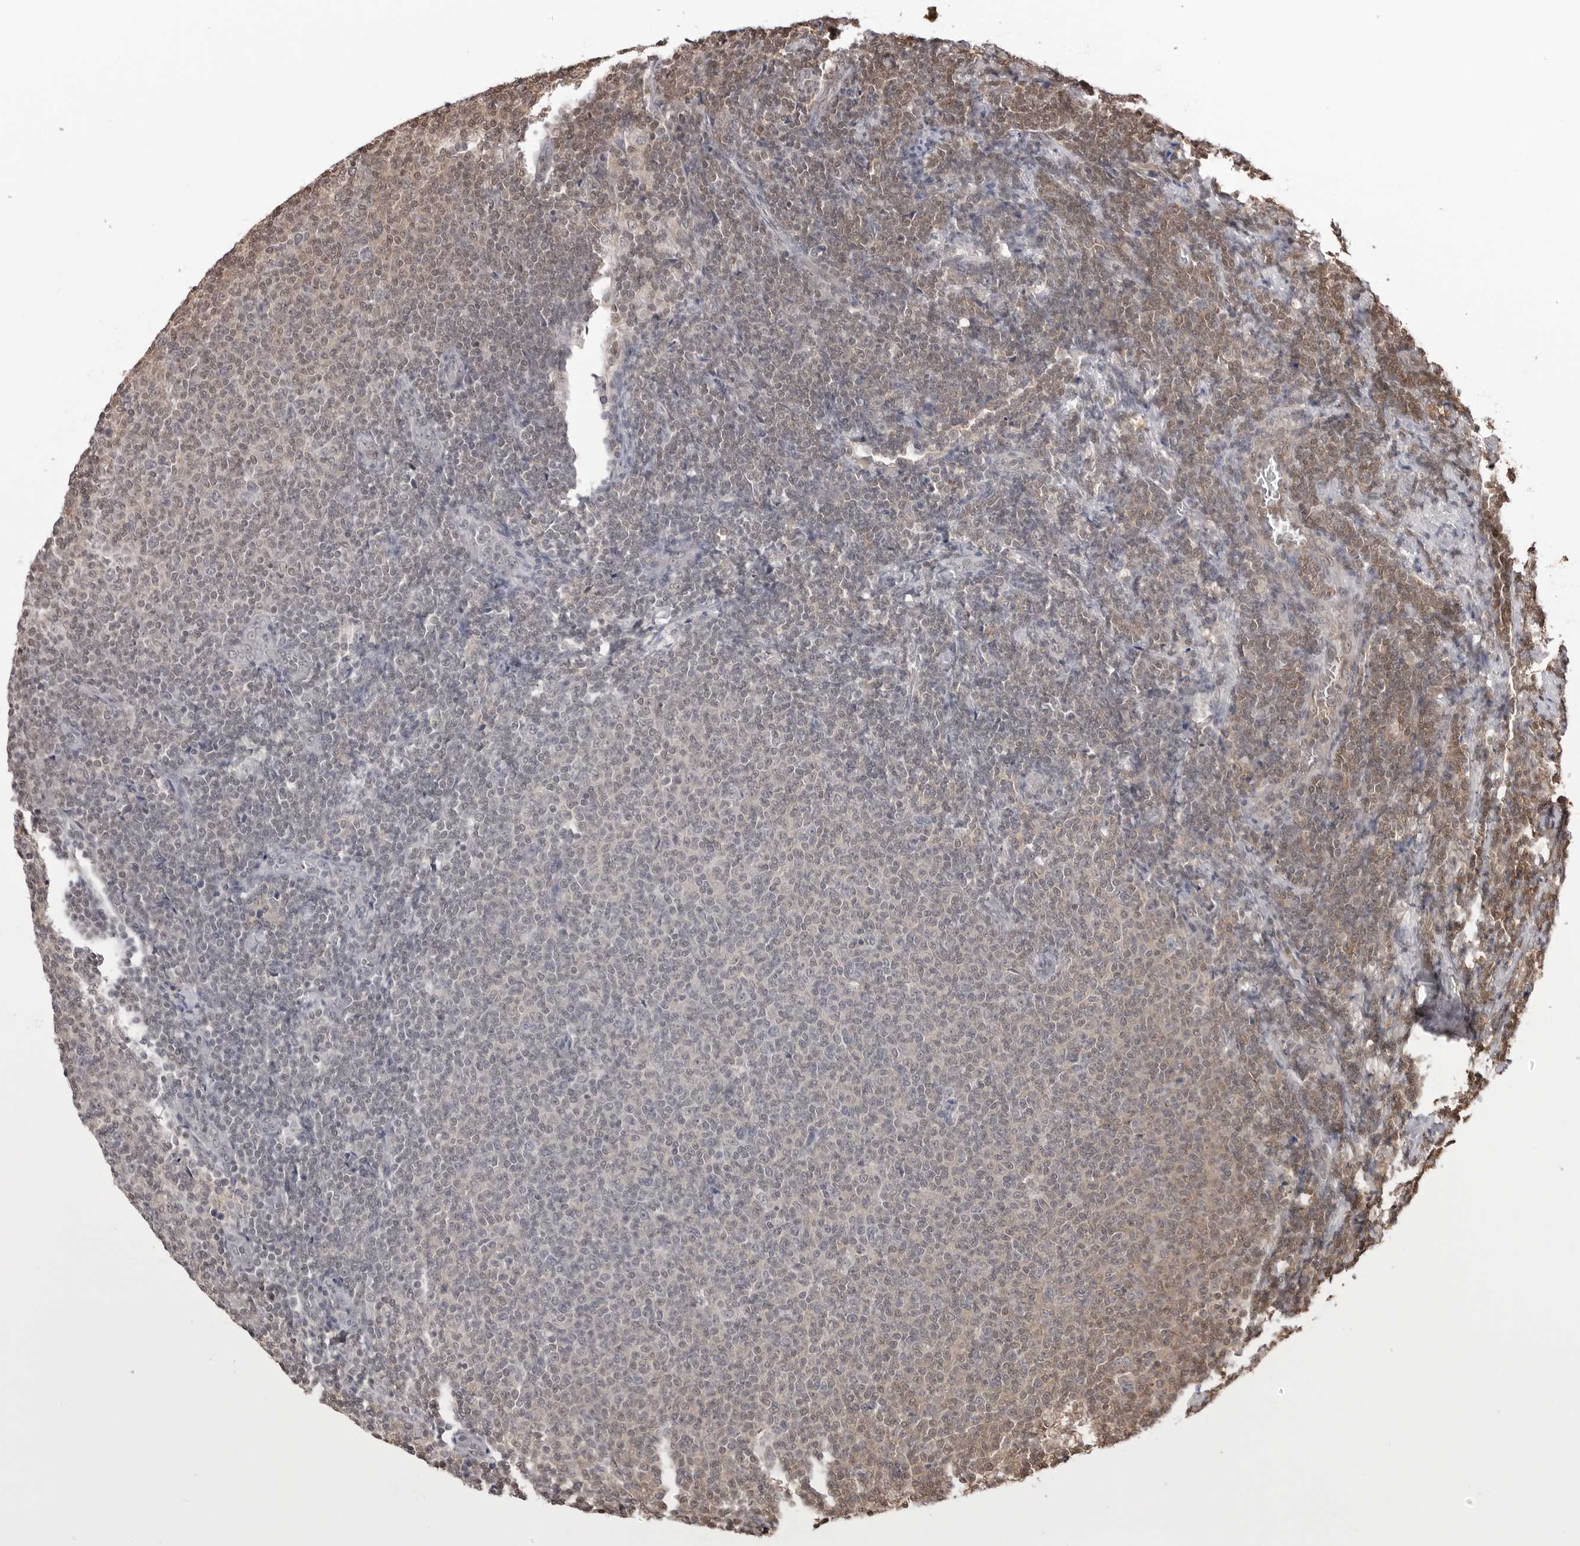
{"staining": {"intensity": "negative", "quantity": "none", "location": "none"}, "tissue": "lymphoma", "cell_type": "Tumor cells", "image_type": "cancer", "snomed": [{"axis": "morphology", "description": "Malignant lymphoma, non-Hodgkin's type, Low grade"}, {"axis": "topography", "description": "Lymph node"}], "caption": "This is an IHC micrograph of lymphoma. There is no expression in tumor cells.", "gene": "YWHAG", "patient": {"sex": "male", "age": 66}}